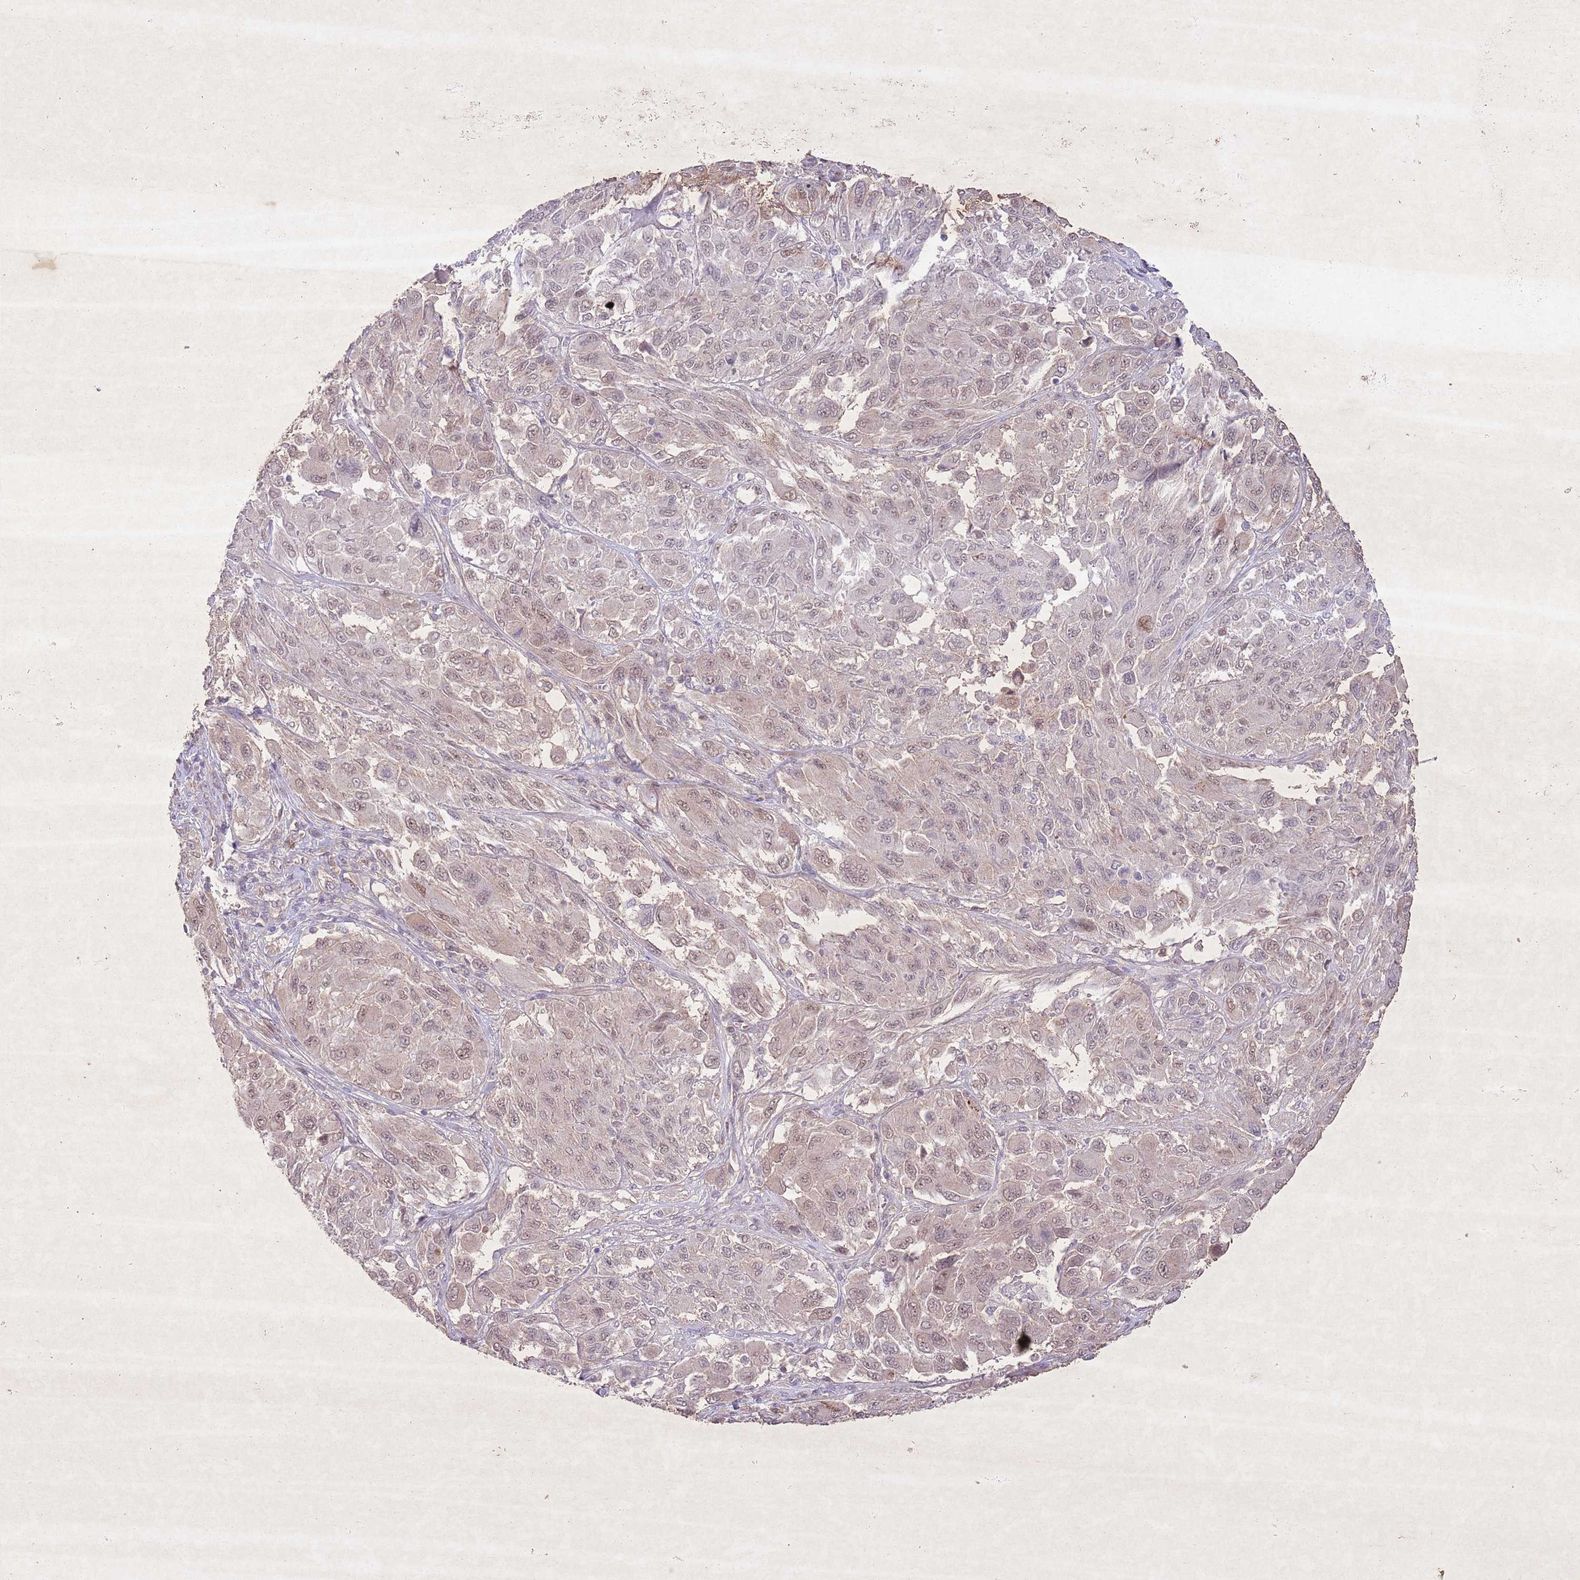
{"staining": {"intensity": "weak", "quantity": ">75%", "location": "nuclear"}, "tissue": "melanoma", "cell_type": "Tumor cells", "image_type": "cancer", "snomed": [{"axis": "morphology", "description": "Malignant melanoma, NOS"}, {"axis": "topography", "description": "Skin"}], "caption": "Immunohistochemical staining of human malignant melanoma reveals low levels of weak nuclear positivity in approximately >75% of tumor cells.", "gene": "CCNI", "patient": {"sex": "female", "age": 91}}